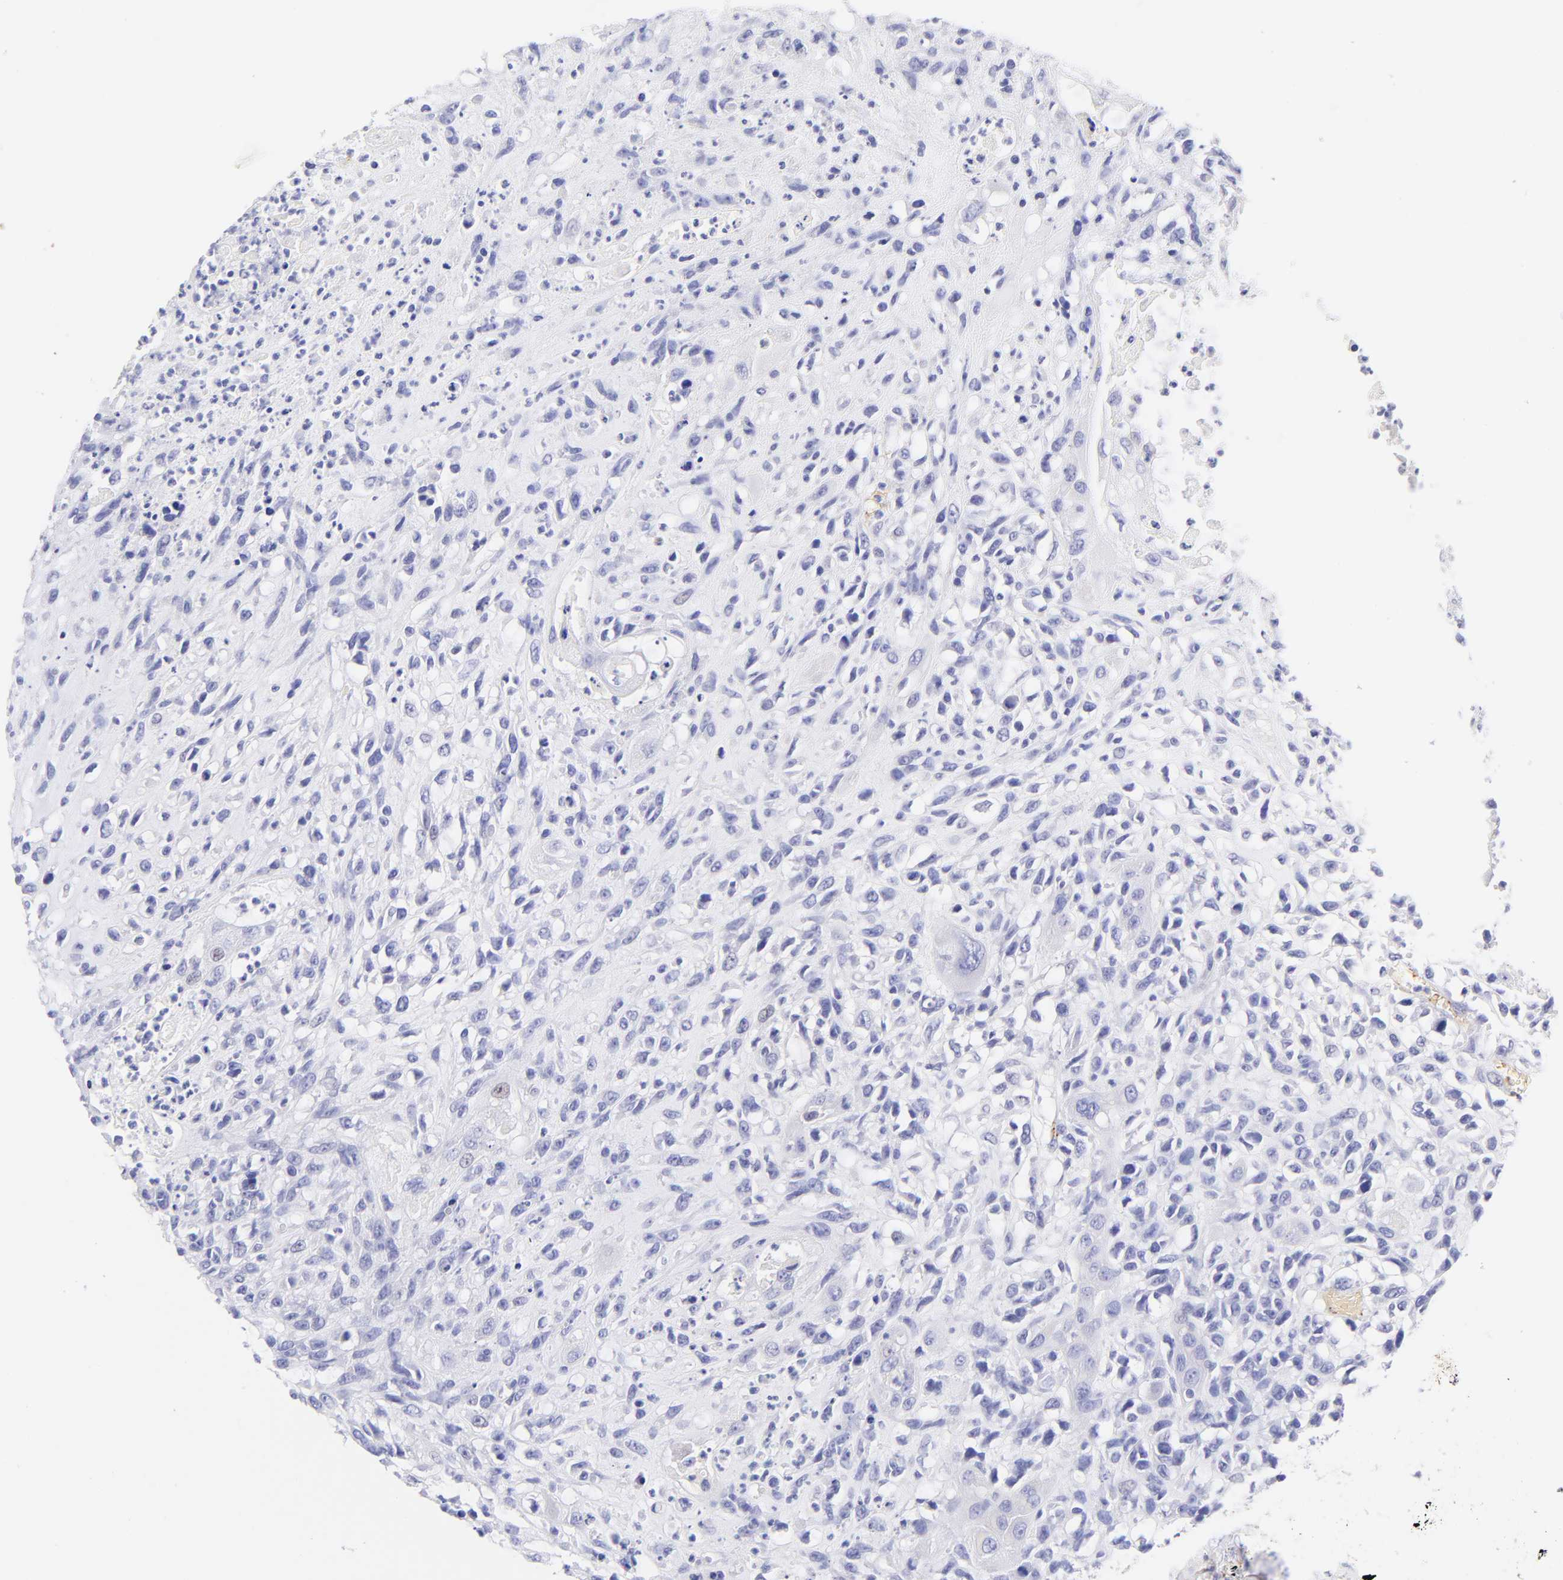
{"staining": {"intensity": "negative", "quantity": "none", "location": "none"}, "tissue": "head and neck cancer", "cell_type": "Tumor cells", "image_type": "cancer", "snomed": [{"axis": "morphology", "description": "Necrosis, NOS"}, {"axis": "morphology", "description": "Neoplasm, malignant, NOS"}, {"axis": "topography", "description": "Salivary gland"}, {"axis": "topography", "description": "Head-Neck"}], "caption": "Tumor cells are negative for protein expression in human neoplasm (malignant) (head and neck). The staining is performed using DAB (3,3'-diaminobenzidine) brown chromogen with nuclei counter-stained in using hematoxylin.", "gene": "FRMPD3", "patient": {"sex": "male", "age": 43}}